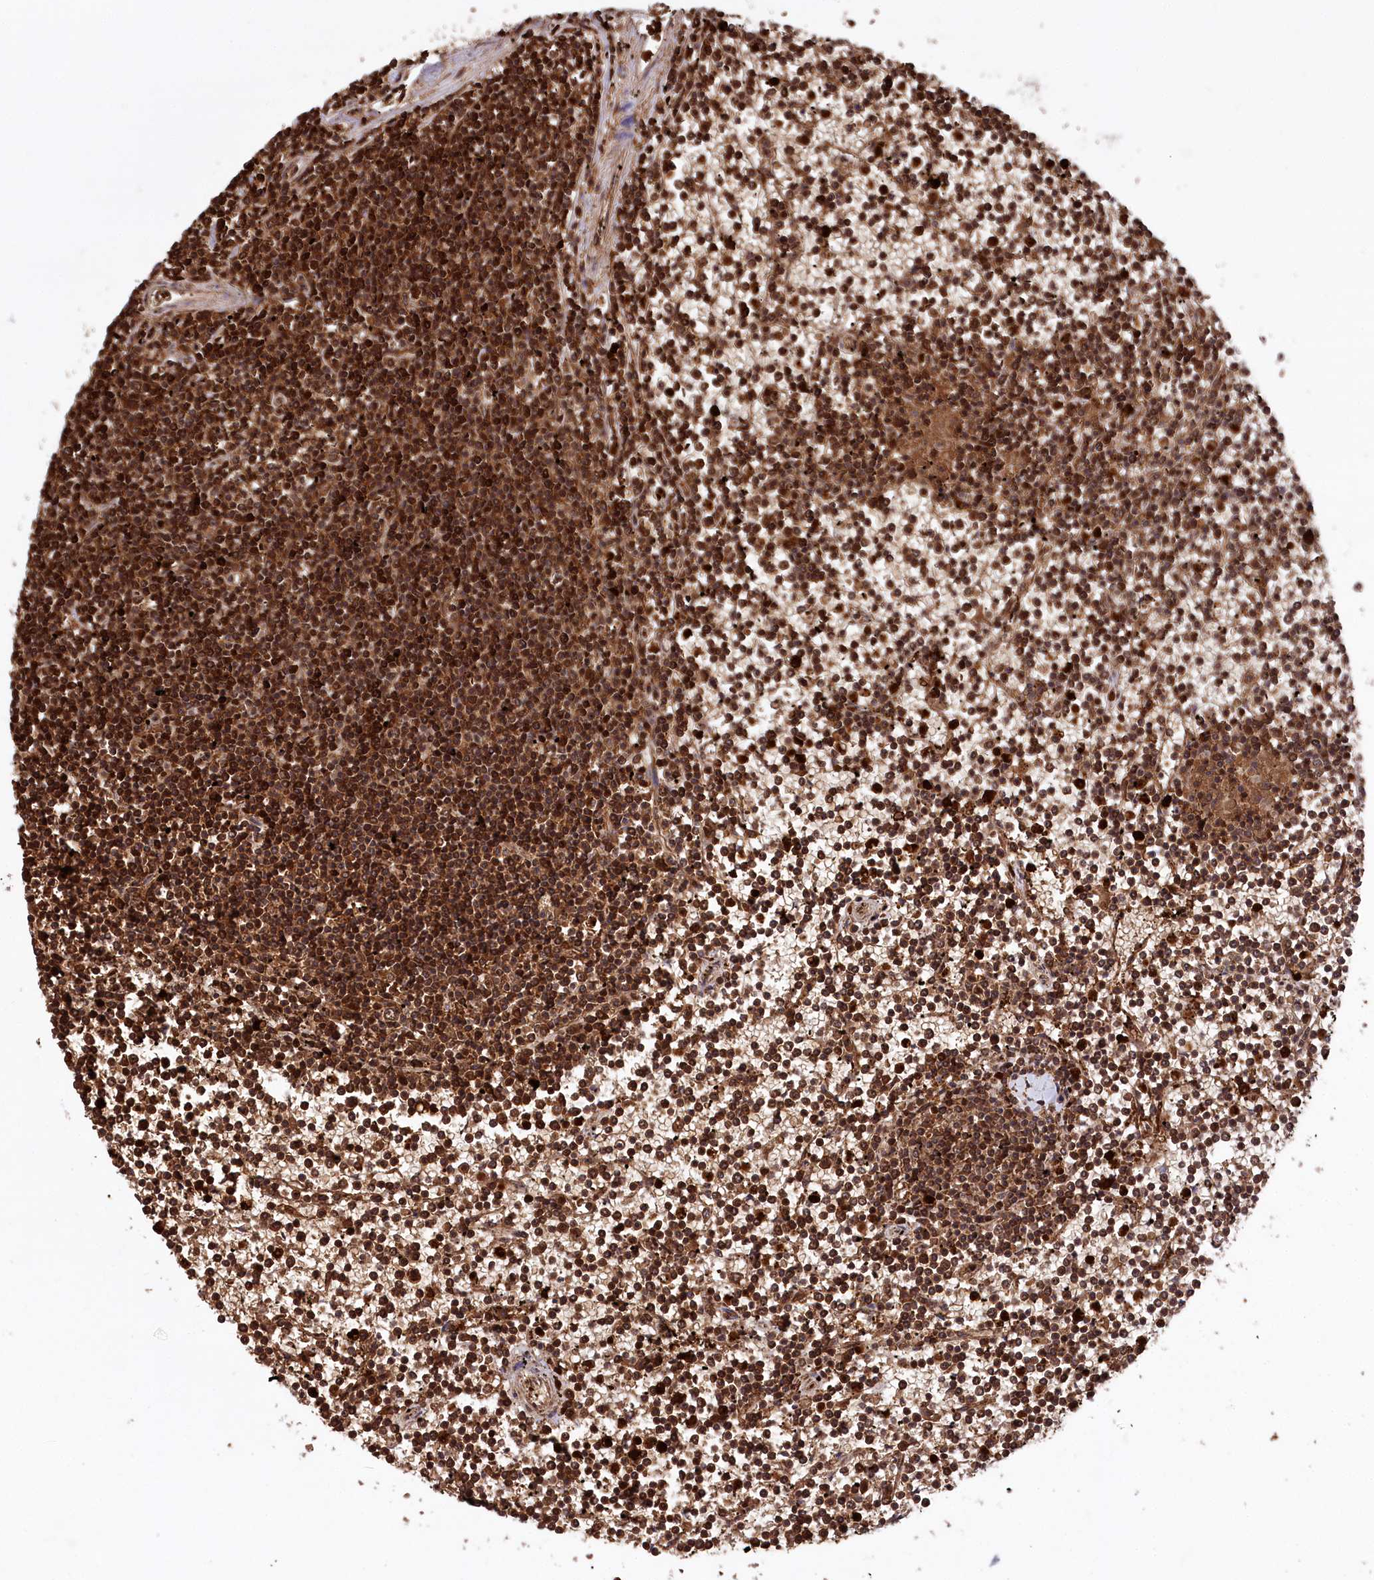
{"staining": {"intensity": "strong", "quantity": ">75%", "location": "cytoplasmic/membranous"}, "tissue": "lymphoma", "cell_type": "Tumor cells", "image_type": "cancer", "snomed": [{"axis": "morphology", "description": "Malignant lymphoma, non-Hodgkin's type, Low grade"}, {"axis": "topography", "description": "Spleen"}], "caption": "Low-grade malignant lymphoma, non-Hodgkin's type stained with DAB (3,3'-diaminobenzidine) immunohistochemistry shows high levels of strong cytoplasmic/membranous expression in about >75% of tumor cells.", "gene": "LSG1", "patient": {"sex": "female", "age": 19}}